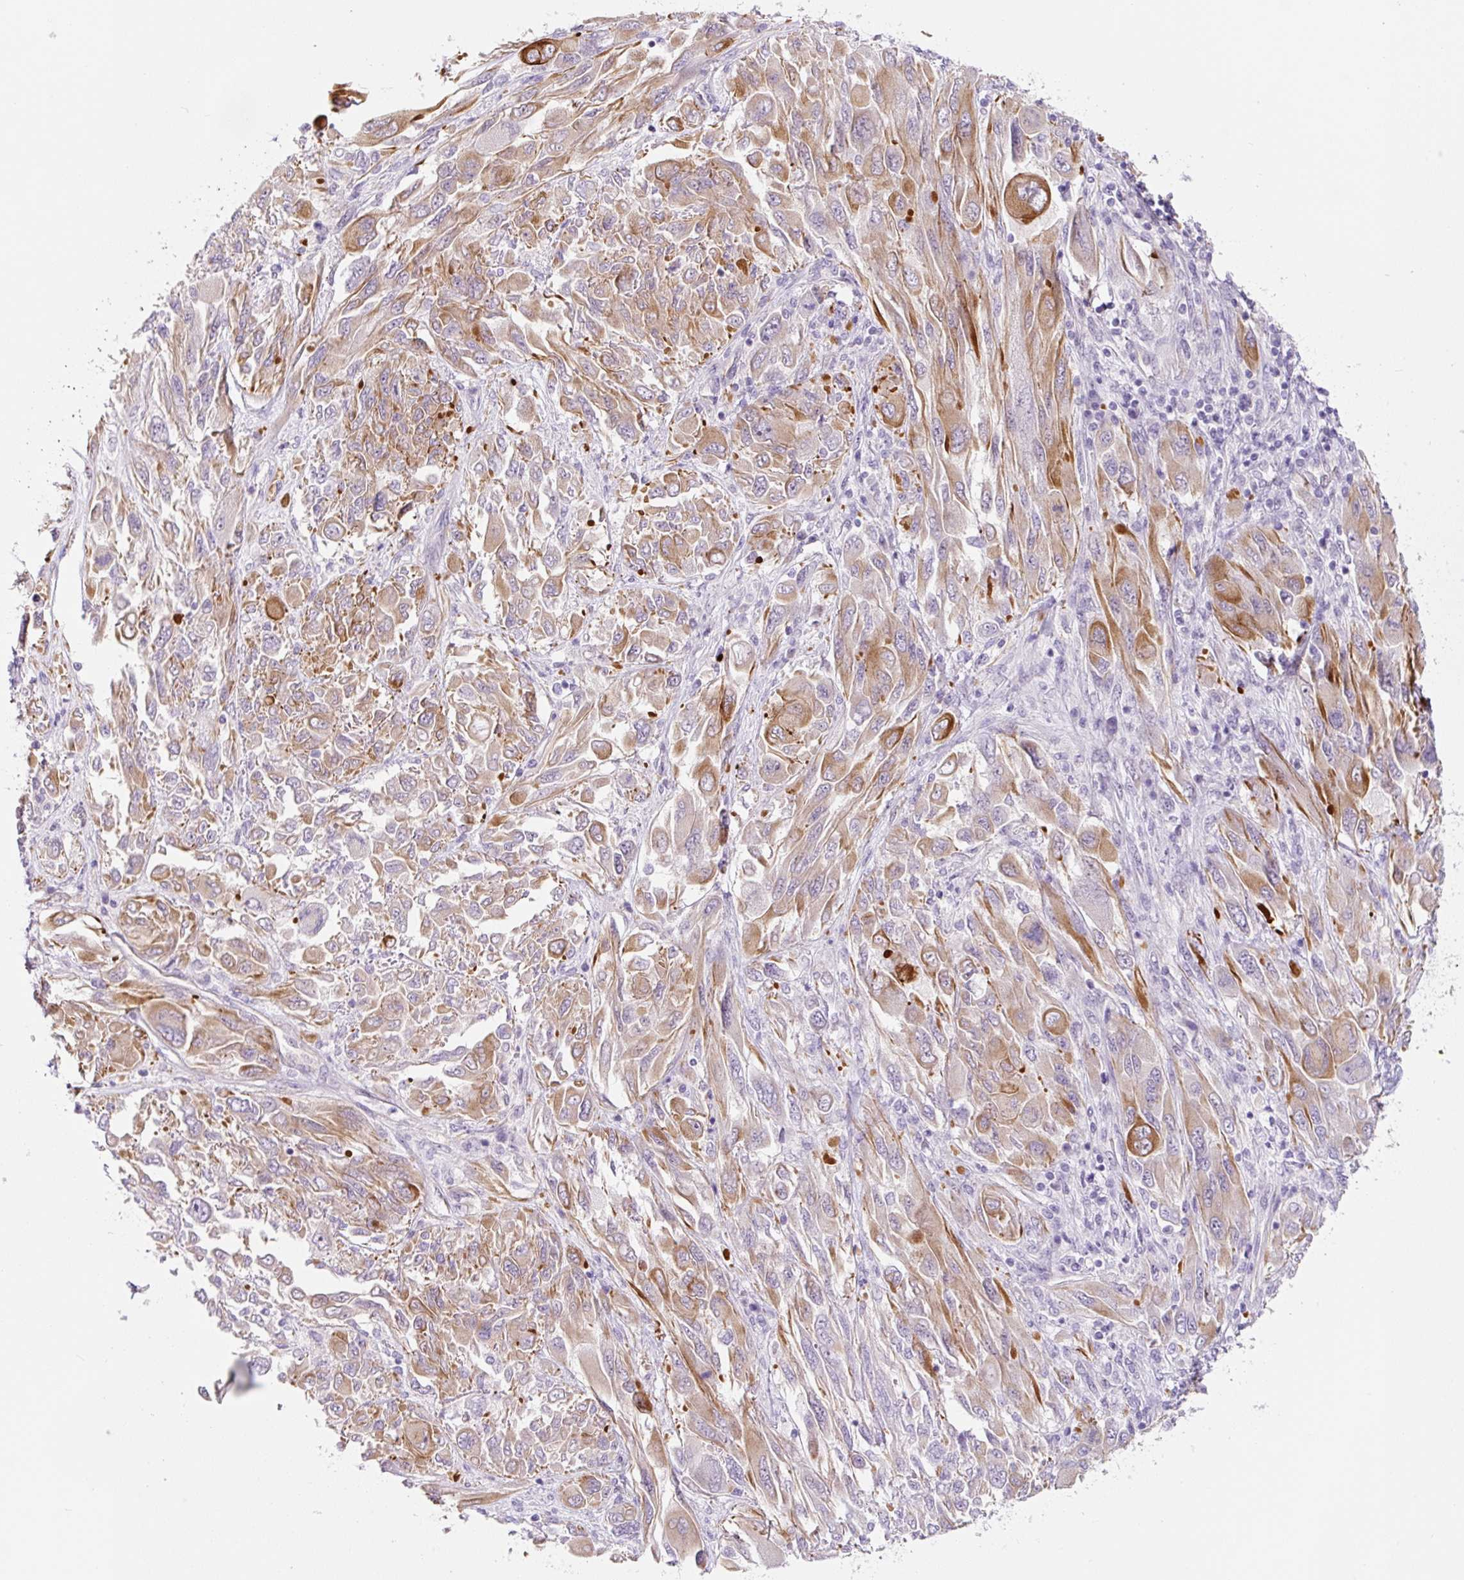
{"staining": {"intensity": "moderate", "quantity": "25%-75%", "location": "cytoplasmic/membranous"}, "tissue": "melanoma", "cell_type": "Tumor cells", "image_type": "cancer", "snomed": [{"axis": "morphology", "description": "Malignant melanoma, NOS"}, {"axis": "topography", "description": "Skin"}], "caption": "Melanoma tissue exhibits moderate cytoplasmic/membranous expression in approximately 25%-75% of tumor cells, visualized by immunohistochemistry. (DAB (3,3'-diaminobenzidine) IHC, brown staining for protein, blue staining for nuclei).", "gene": "CCL25", "patient": {"sex": "female", "age": 91}}